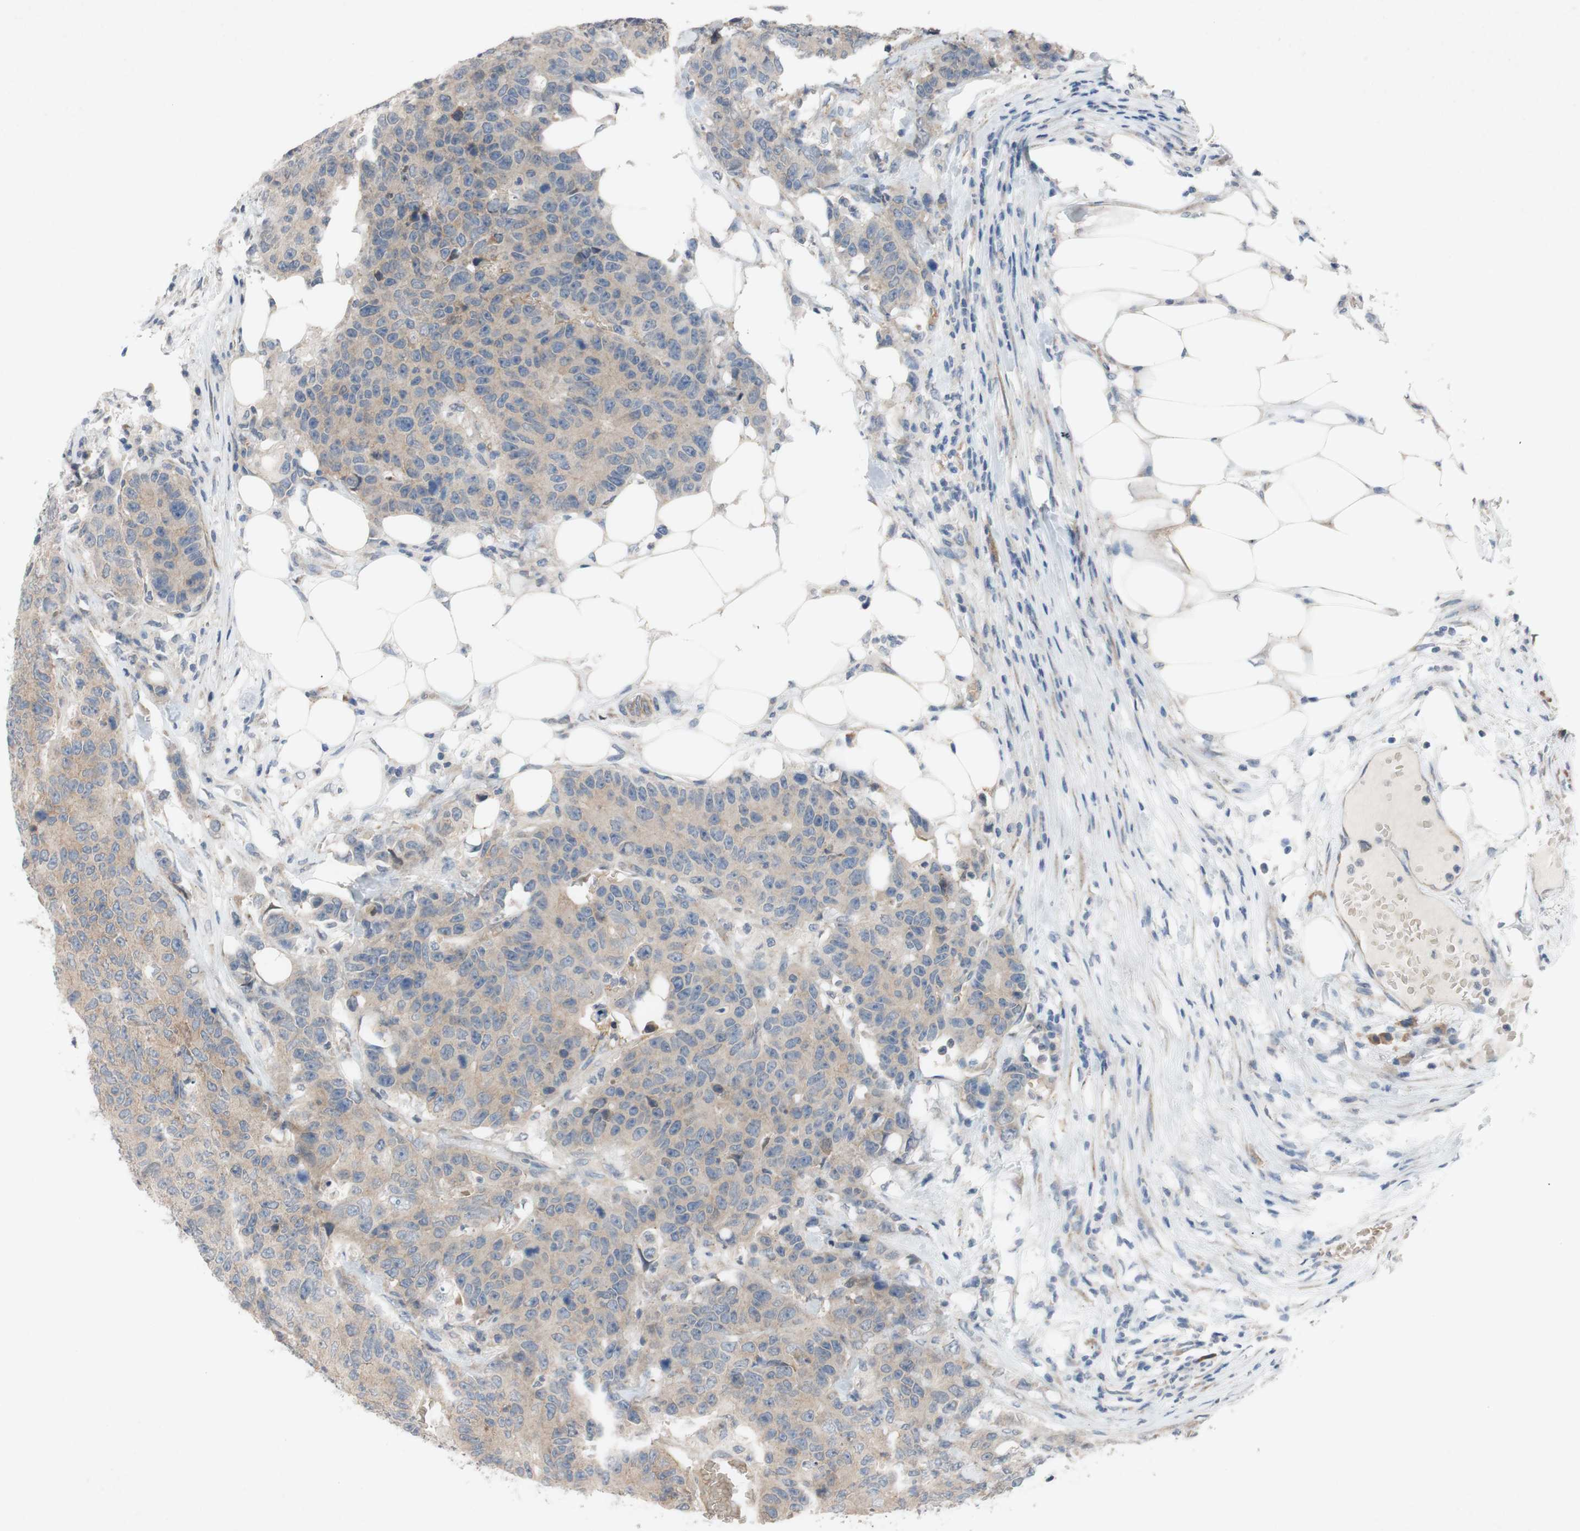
{"staining": {"intensity": "weak", "quantity": ">75%", "location": "cytoplasmic/membranous"}, "tissue": "colorectal cancer", "cell_type": "Tumor cells", "image_type": "cancer", "snomed": [{"axis": "morphology", "description": "Adenocarcinoma, NOS"}, {"axis": "topography", "description": "Colon"}], "caption": "Immunohistochemical staining of adenocarcinoma (colorectal) demonstrates weak cytoplasmic/membranous protein staining in about >75% of tumor cells.", "gene": "ADD2", "patient": {"sex": "female", "age": 86}}